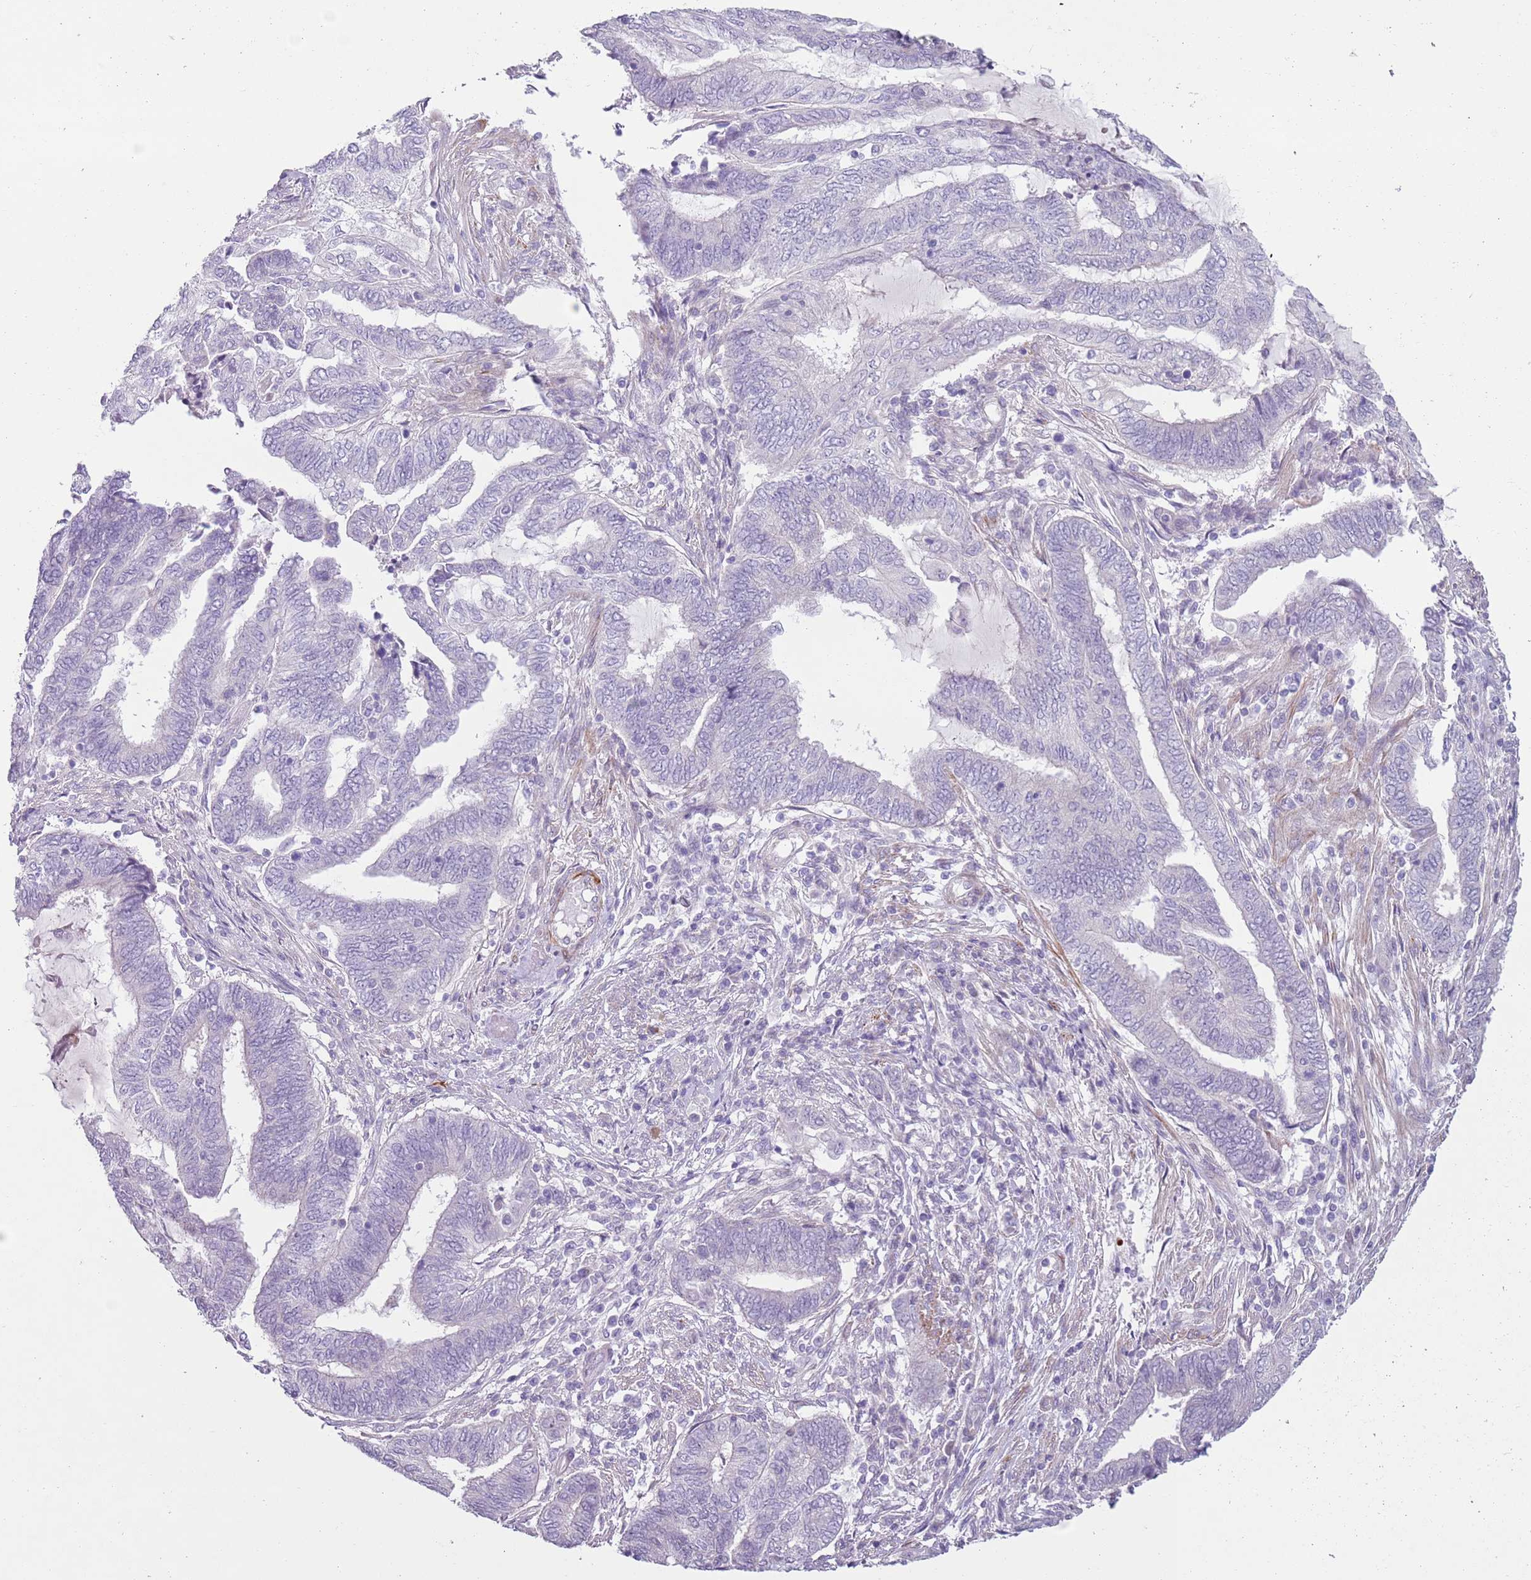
{"staining": {"intensity": "negative", "quantity": "none", "location": "none"}, "tissue": "endometrial cancer", "cell_type": "Tumor cells", "image_type": "cancer", "snomed": [{"axis": "morphology", "description": "Adenocarcinoma, NOS"}, {"axis": "topography", "description": "Uterus"}, {"axis": "topography", "description": "Endometrium"}], "caption": "Immunohistochemistry image of neoplastic tissue: human endometrial adenocarcinoma stained with DAB (3,3'-diaminobenzidine) shows no significant protein staining in tumor cells.", "gene": "ZNF239", "patient": {"sex": "female", "age": 70}}